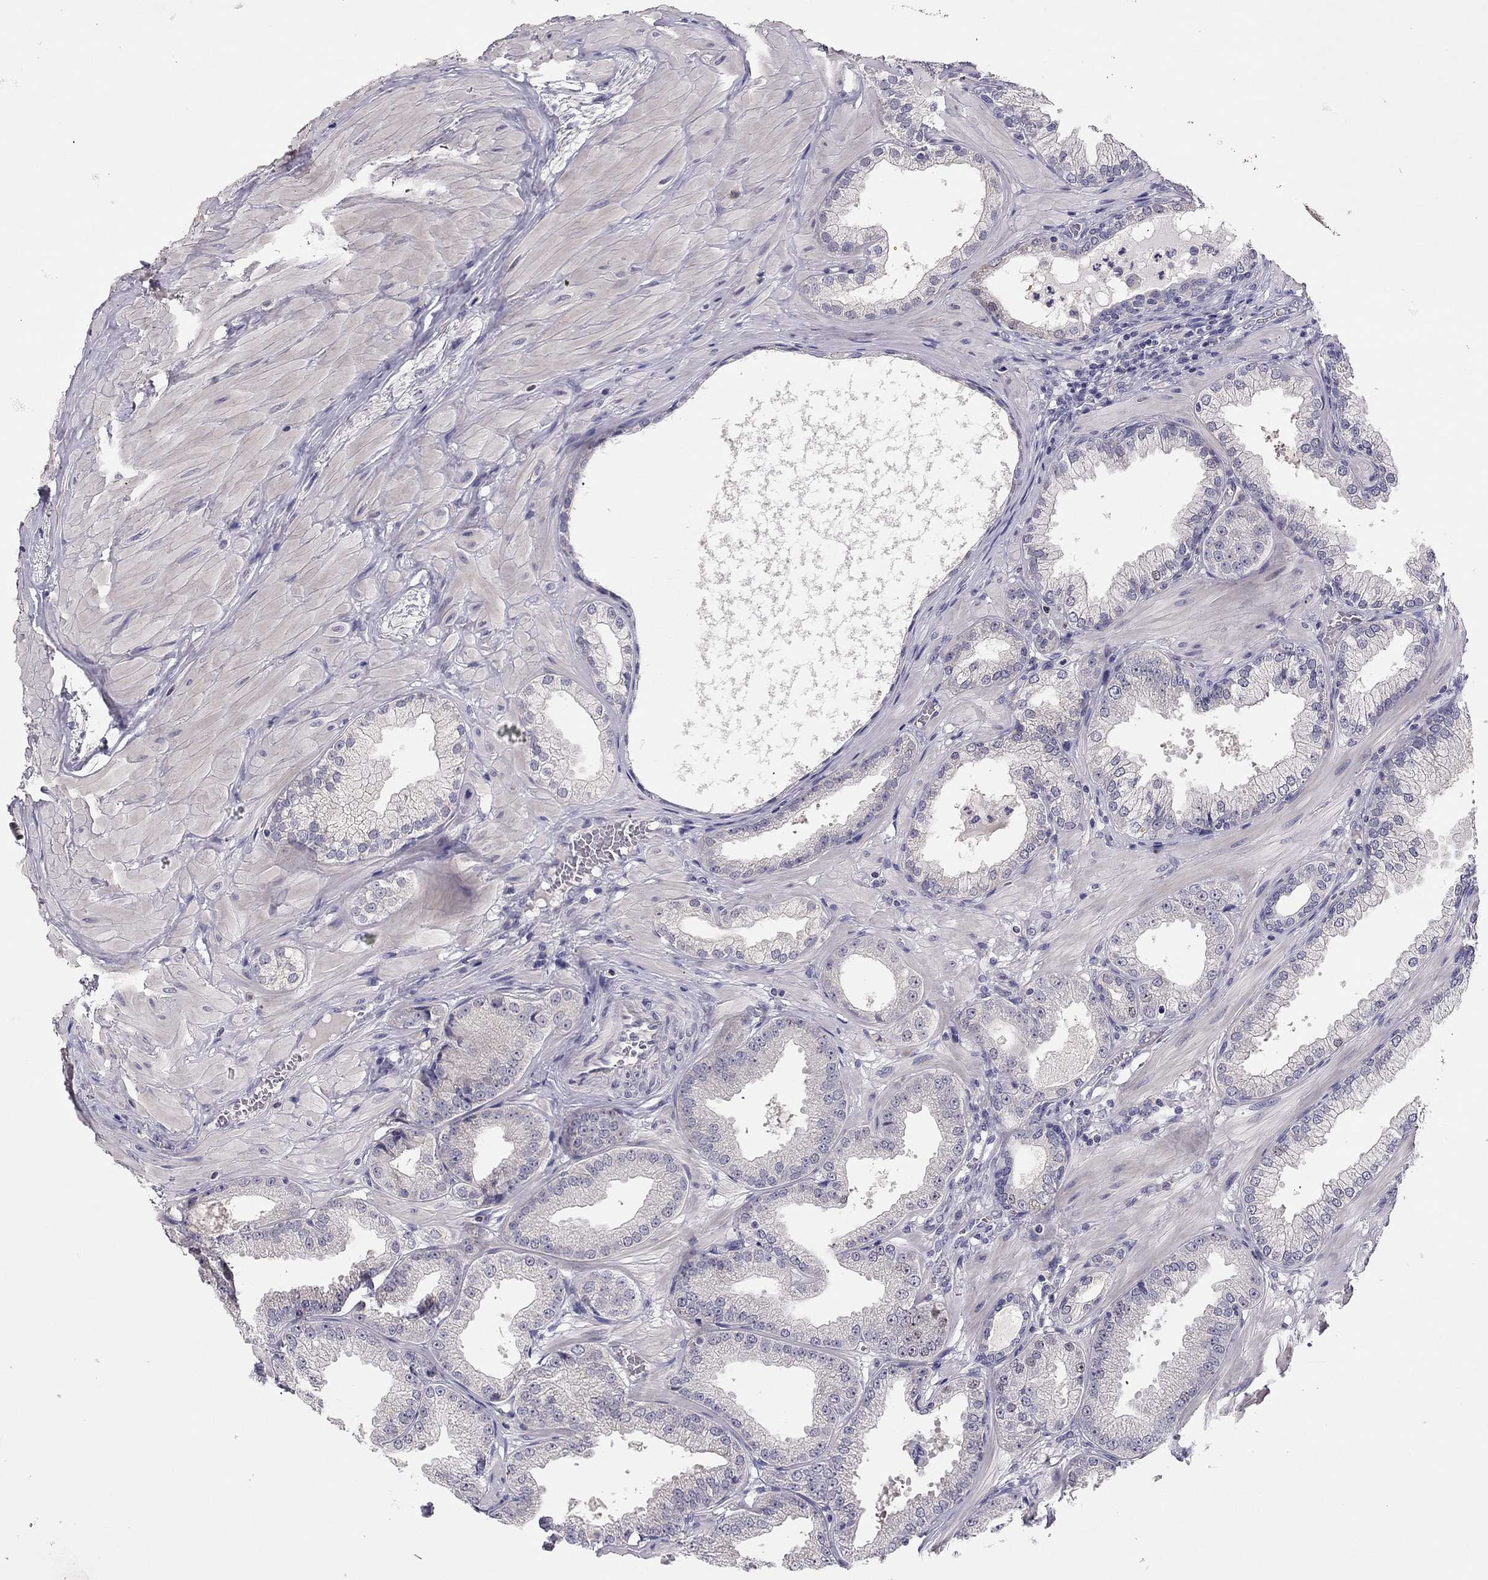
{"staining": {"intensity": "moderate", "quantity": "<25%", "location": "nuclear"}, "tissue": "prostate cancer", "cell_type": "Tumor cells", "image_type": "cancer", "snomed": [{"axis": "morphology", "description": "Adenocarcinoma, Low grade"}, {"axis": "topography", "description": "Prostate"}], "caption": "This photomicrograph demonstrates IHC staining of human prostate cancer (adenocarcinoma (low-grade)), with low moderate nuclear positivity in about <25% of tumor cells.", "gene": "SCARB1", "patient": {"sex": "male", "age": 55}}